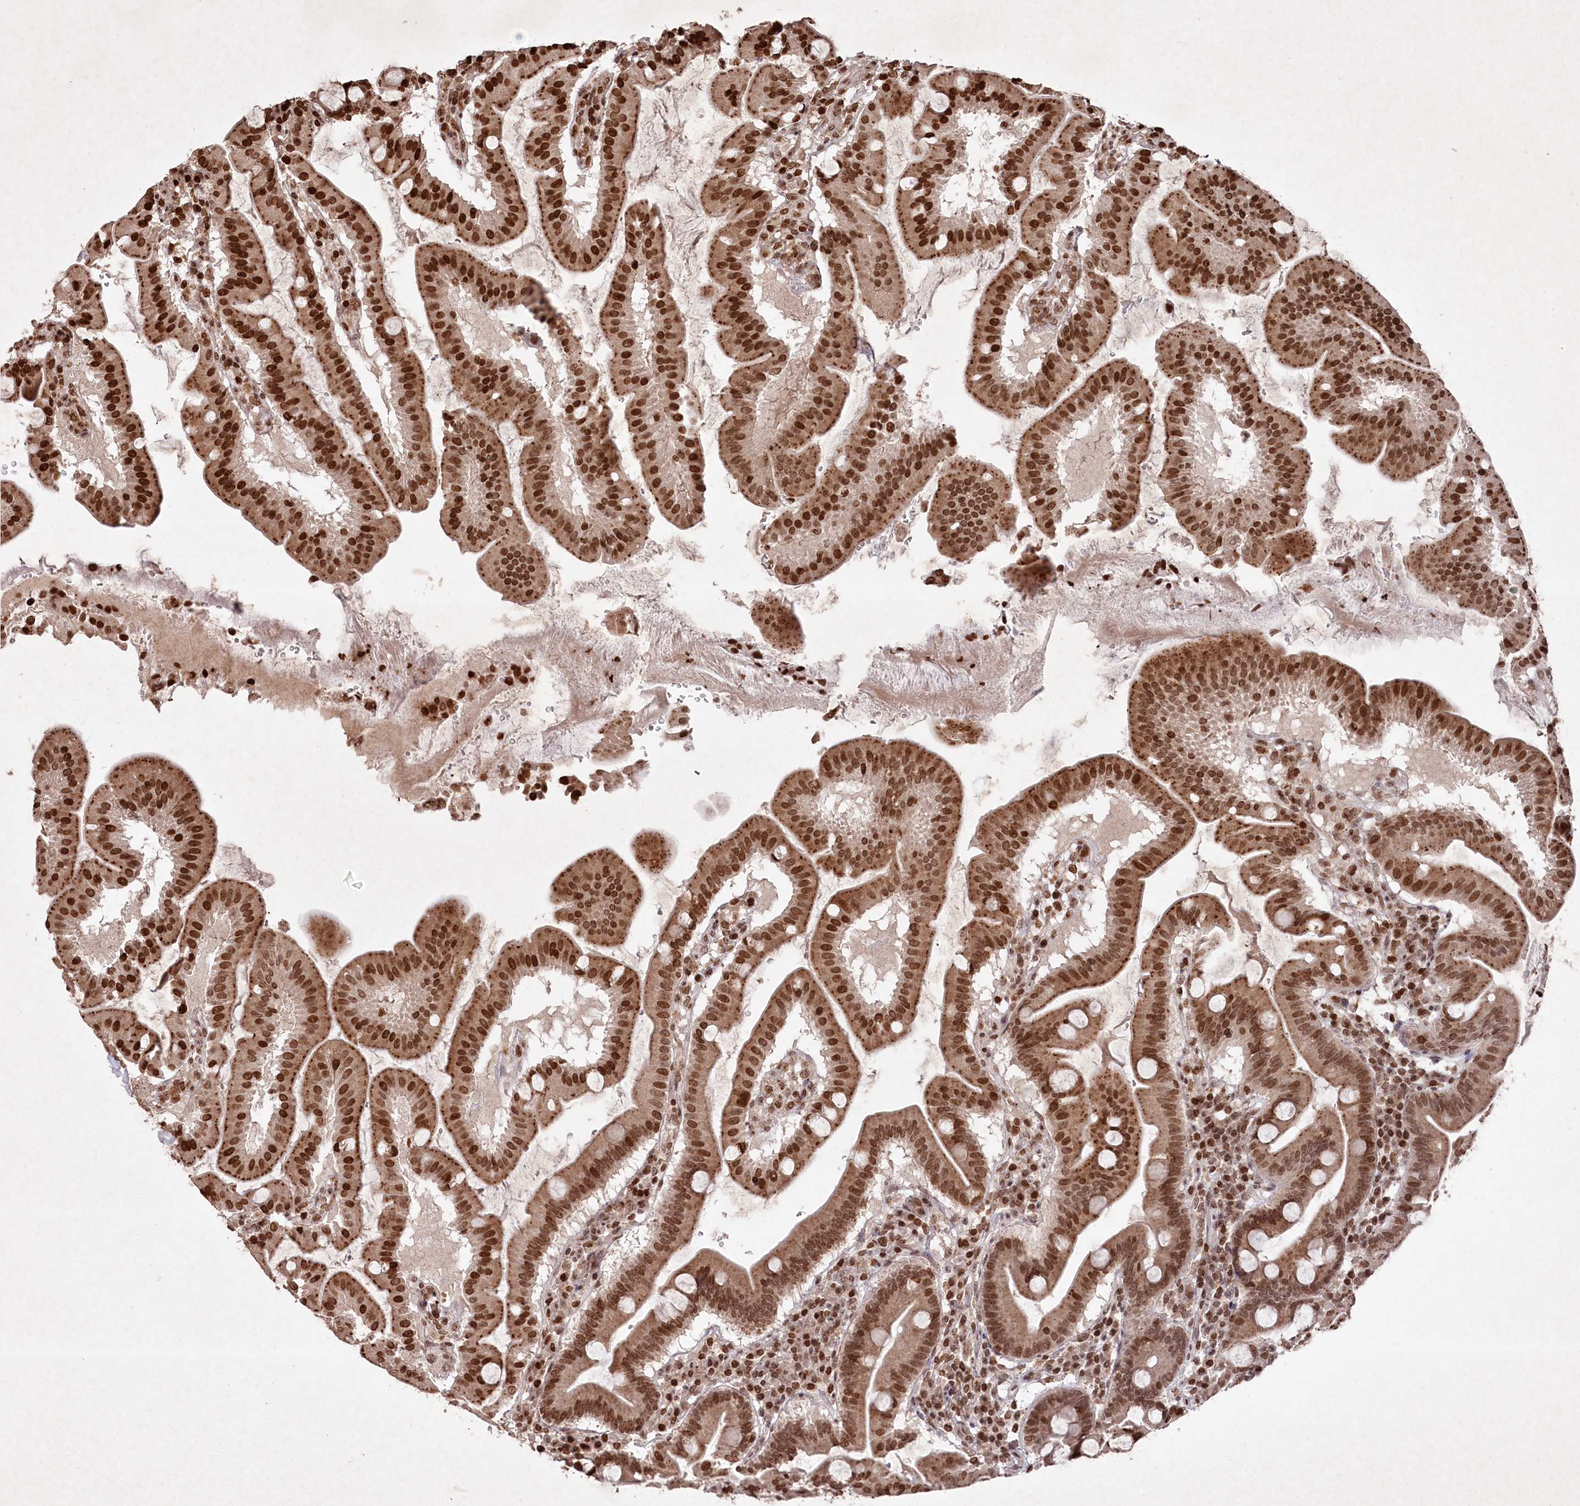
{"staining": {"intensity": "strong", "quantity": ">75%", "location": "cytoplasmic/membranous,nuclear"}, "tissue": "duodenum", "cell_type": "Glandular cells", "image_type": "normal", "snomed": [{"axis": "morphology", "description": "Normal tissue, NOS"}, {"axis": "morphology", "description": "Adenocarcinoma, NOS"}, {"axis": "topography", "description": "Pancreas"}, {"axis": "topography", "description": "Duodenum"}], "caption": "A brown stain shows strong cytoplasmic/membranous,nuclear staining of a protein in glandular cells of benign human duodenum.", "gene": "CCSER2", "patient": {"sex": "male", "age": 50}}